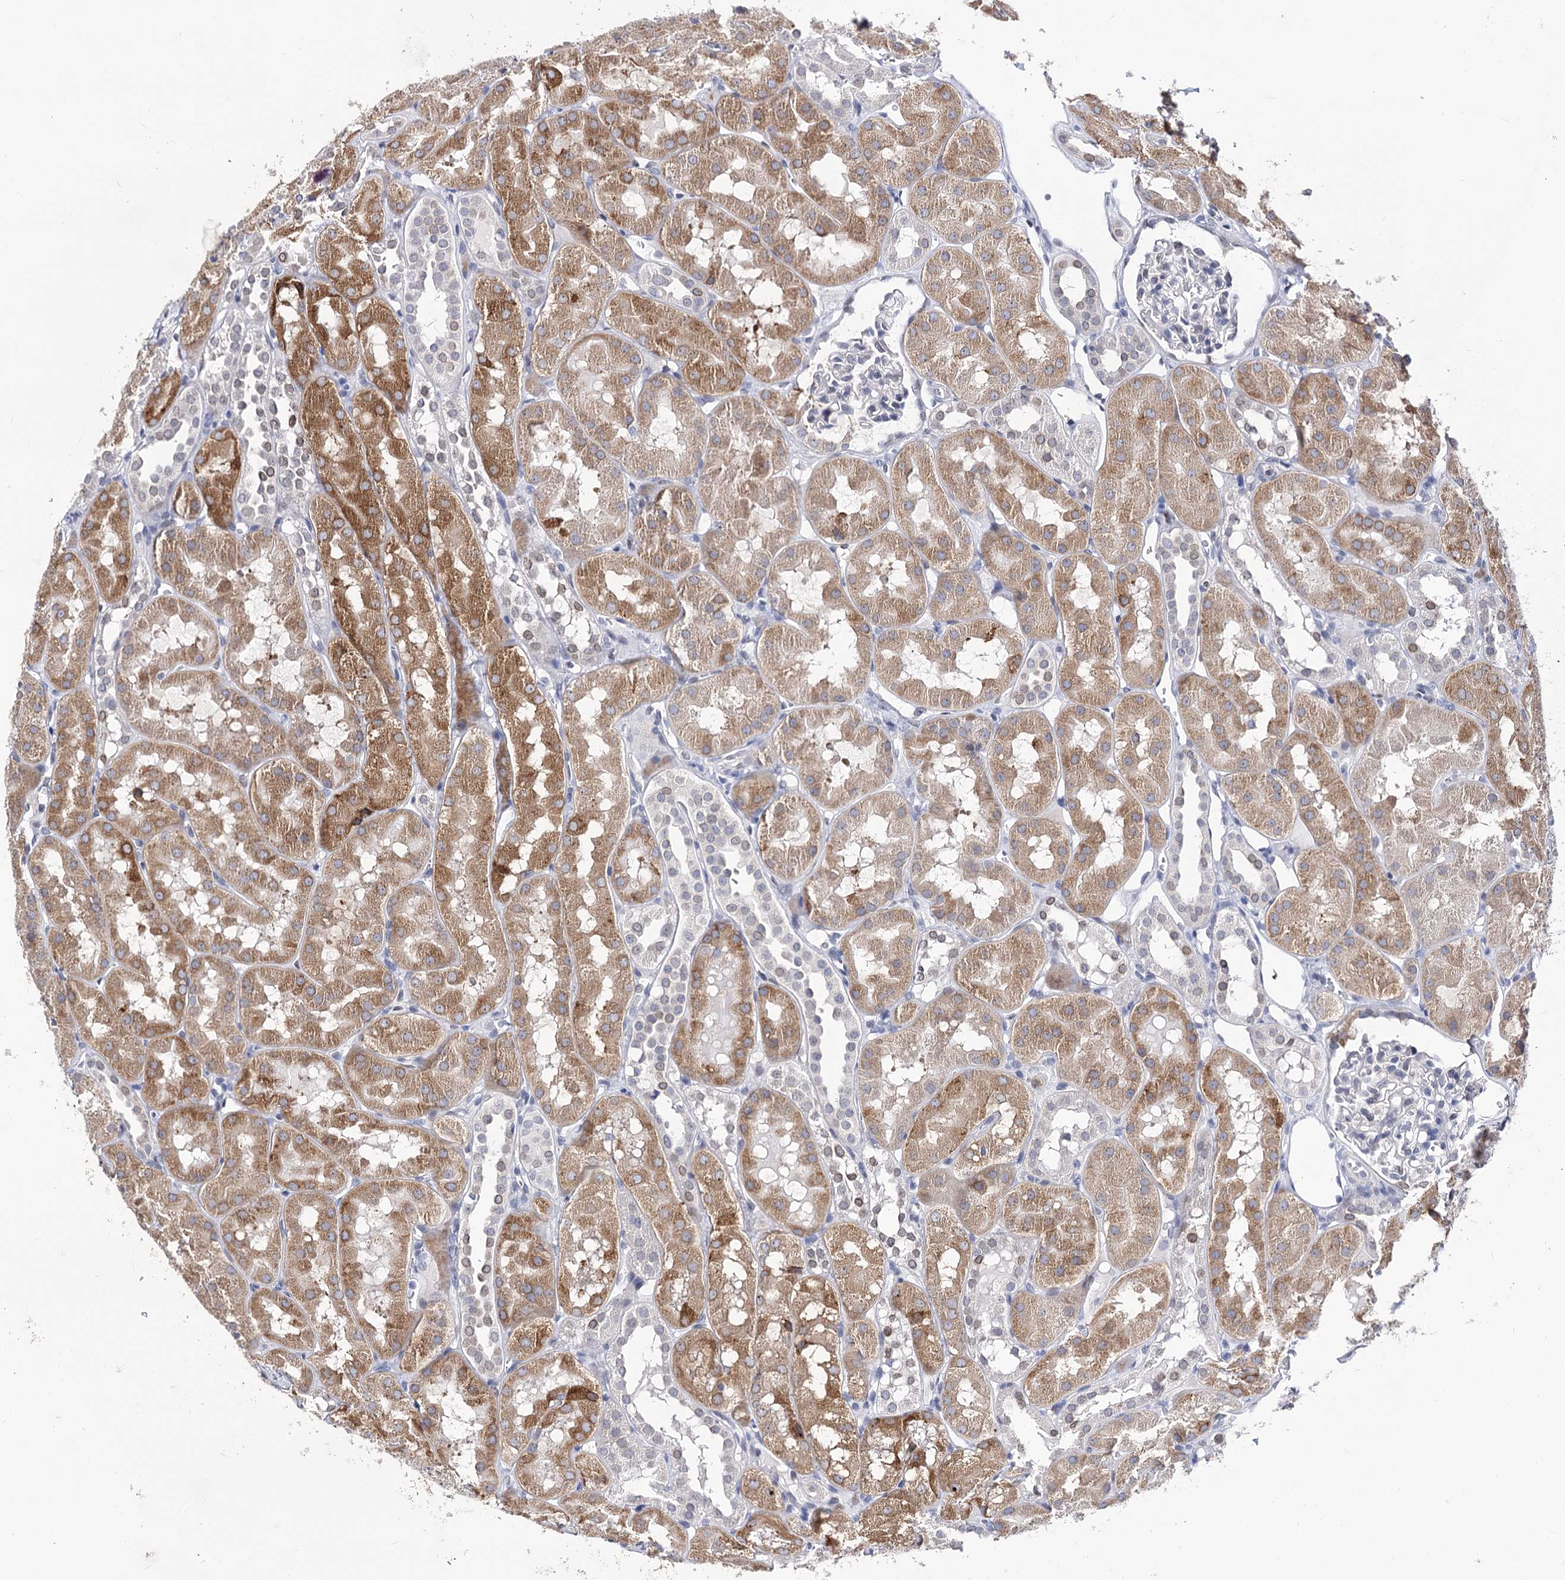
{"staining": {"intensity": "negative", "quantity": "none", "location": "none"}, "tissue": "kidney", "cell_type": "Cells in glomeruli", "image_type": "normal", "snomed": [{"axis": "morphology", "description": "Normal tissue, NOS"}, {"axis": "topography", "description": "Kidney"}, {"axis": "topography", "description": "Urinary bladder"}], "caption": "An IHC image of benign kidney is shown. There is no staining in cells in glomeruli of kidney.", "gene": "TMEM201", "patient": {"sex": "male", "age": 16}}